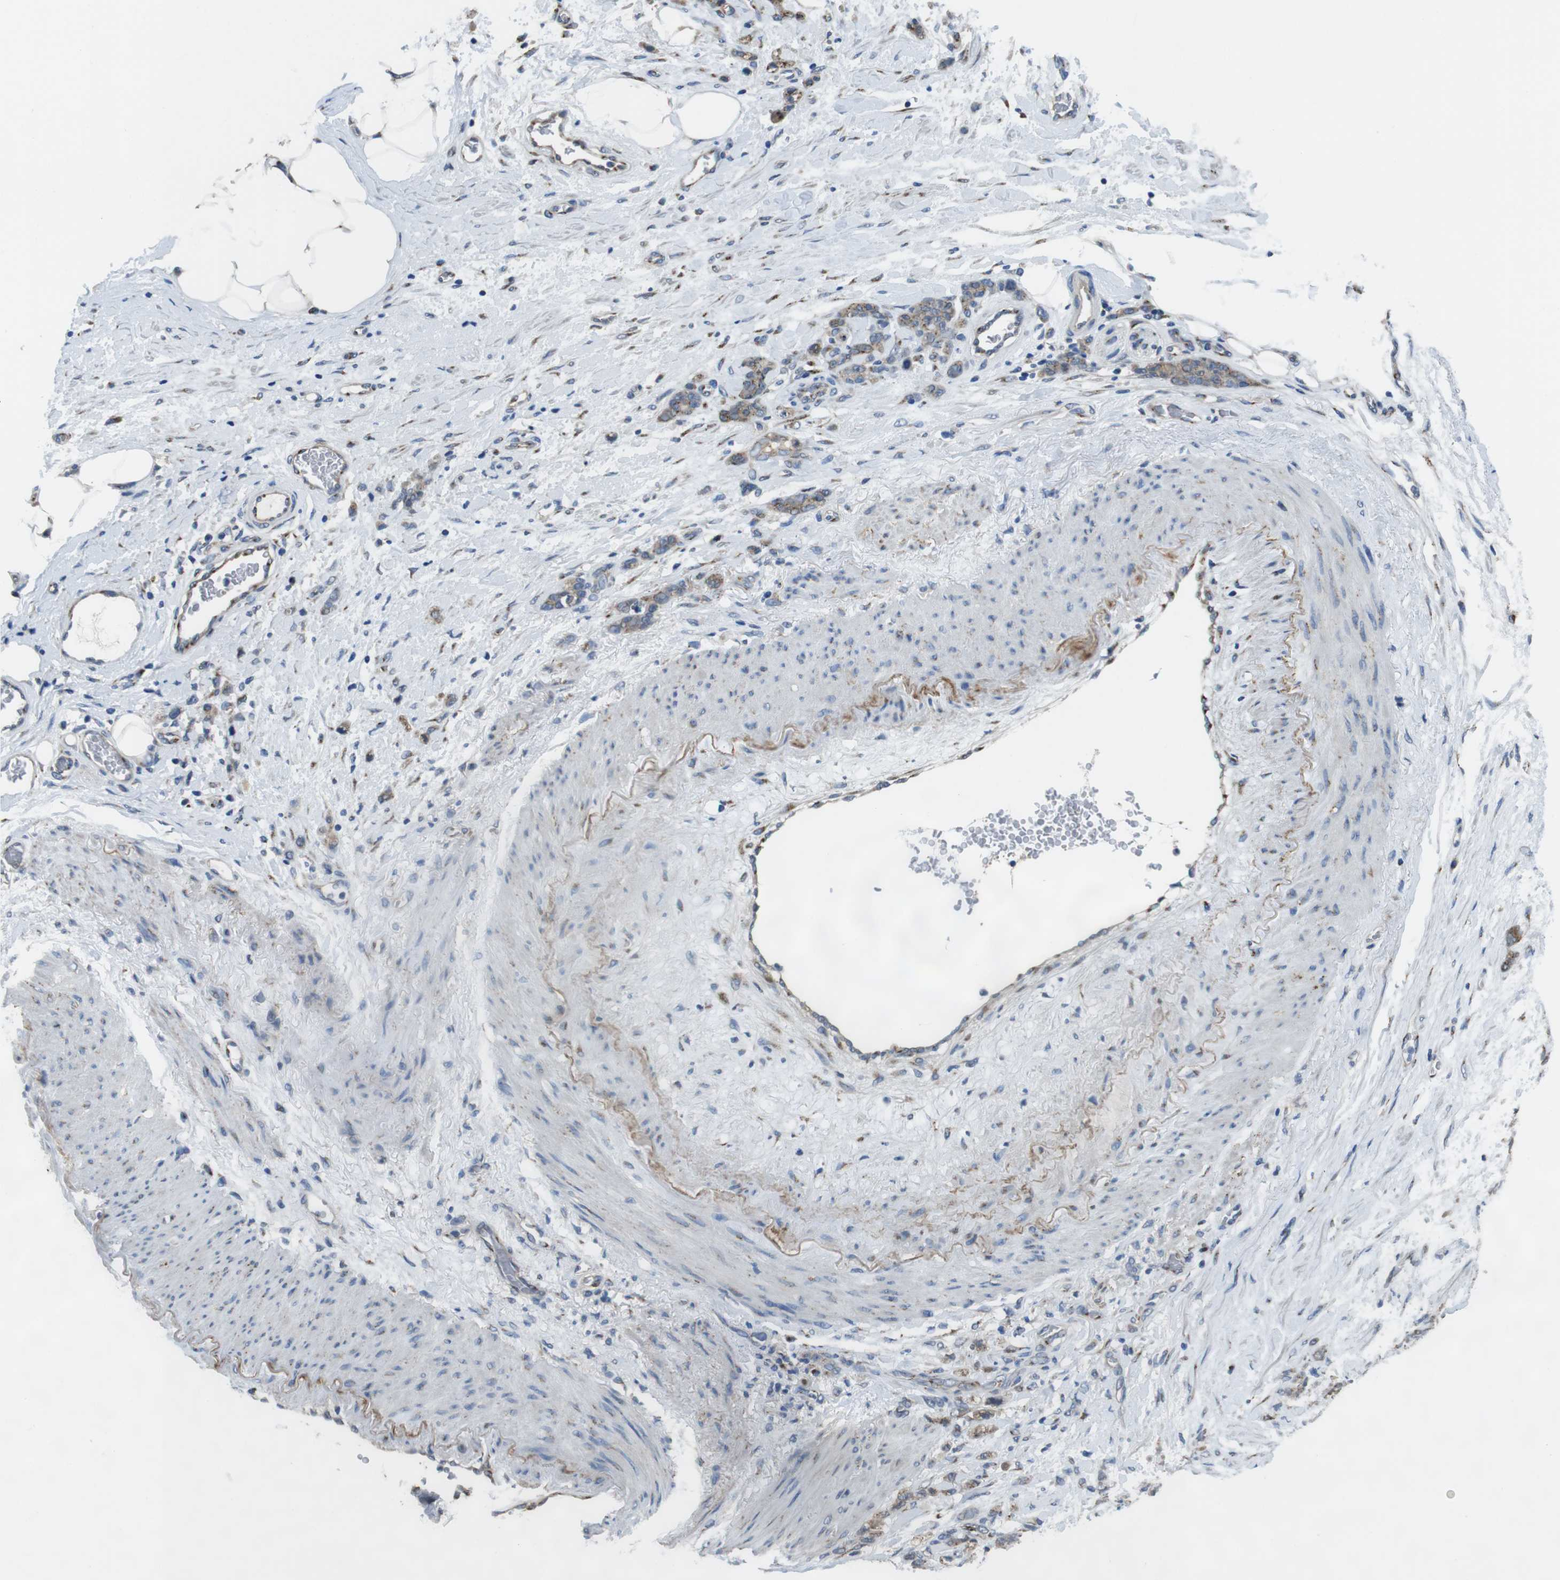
{"staining": {"intensity": "weak", "quantity": ">75%", "location": "cytoplasmic/membranous"}, "tissue": "stomach cancer", "cell_type": "Tumor cells", "image_type": "cancer", "snomed": [{"axis": "morphology", "description": "Adenocarcinoma, NOS"}, {"axis": "topography", "description": "Stomach"}], "caption": "About >75% of tumor cells in adenocarcinoma (stomach) display weak cytoplasmic/membranous protein expression as visualized by brown immunohistochemical staining.", "gene": "RAB6A", "patient": {"sex": "male", "age": 82}}